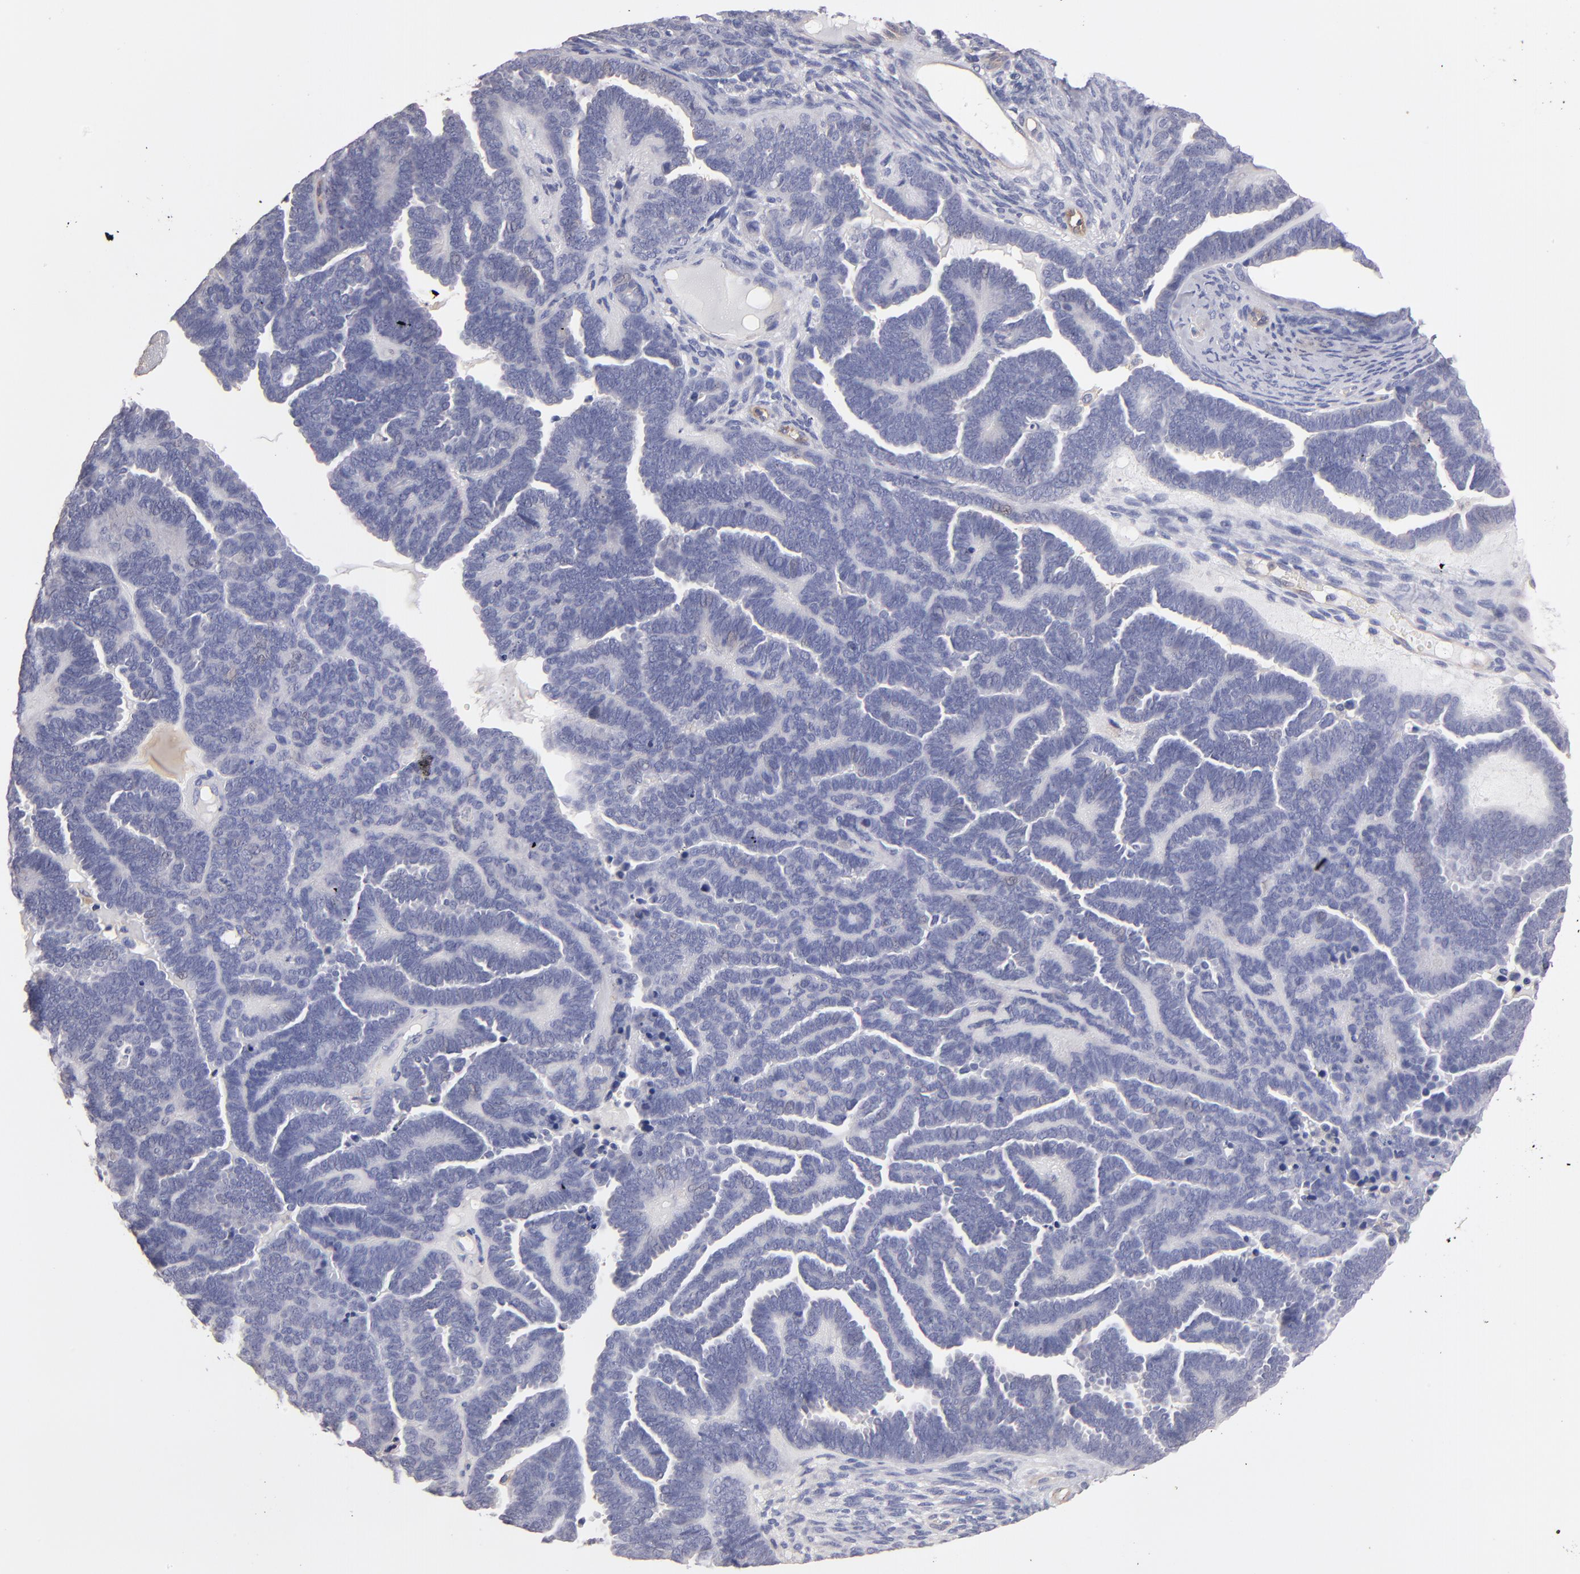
{"staining": {"intensity": "negative", "quantity": "none", "location": "none"}, "tissue": "endometrial cancer", "cell_type": "Tumor cells", "image_type": "cancer", "snomed": [{"axis": "morphology", "description": "Neoplasm, malignant, NOS"}, {"axis": "topography", "description": "Endometrium"}], "caption": "Immunohistochemical staining of endometrial cancer demonstrates no significant staining in tumor cells.", "gene": "ABCB1", "patient": {"sex": "female", "age": 74}}